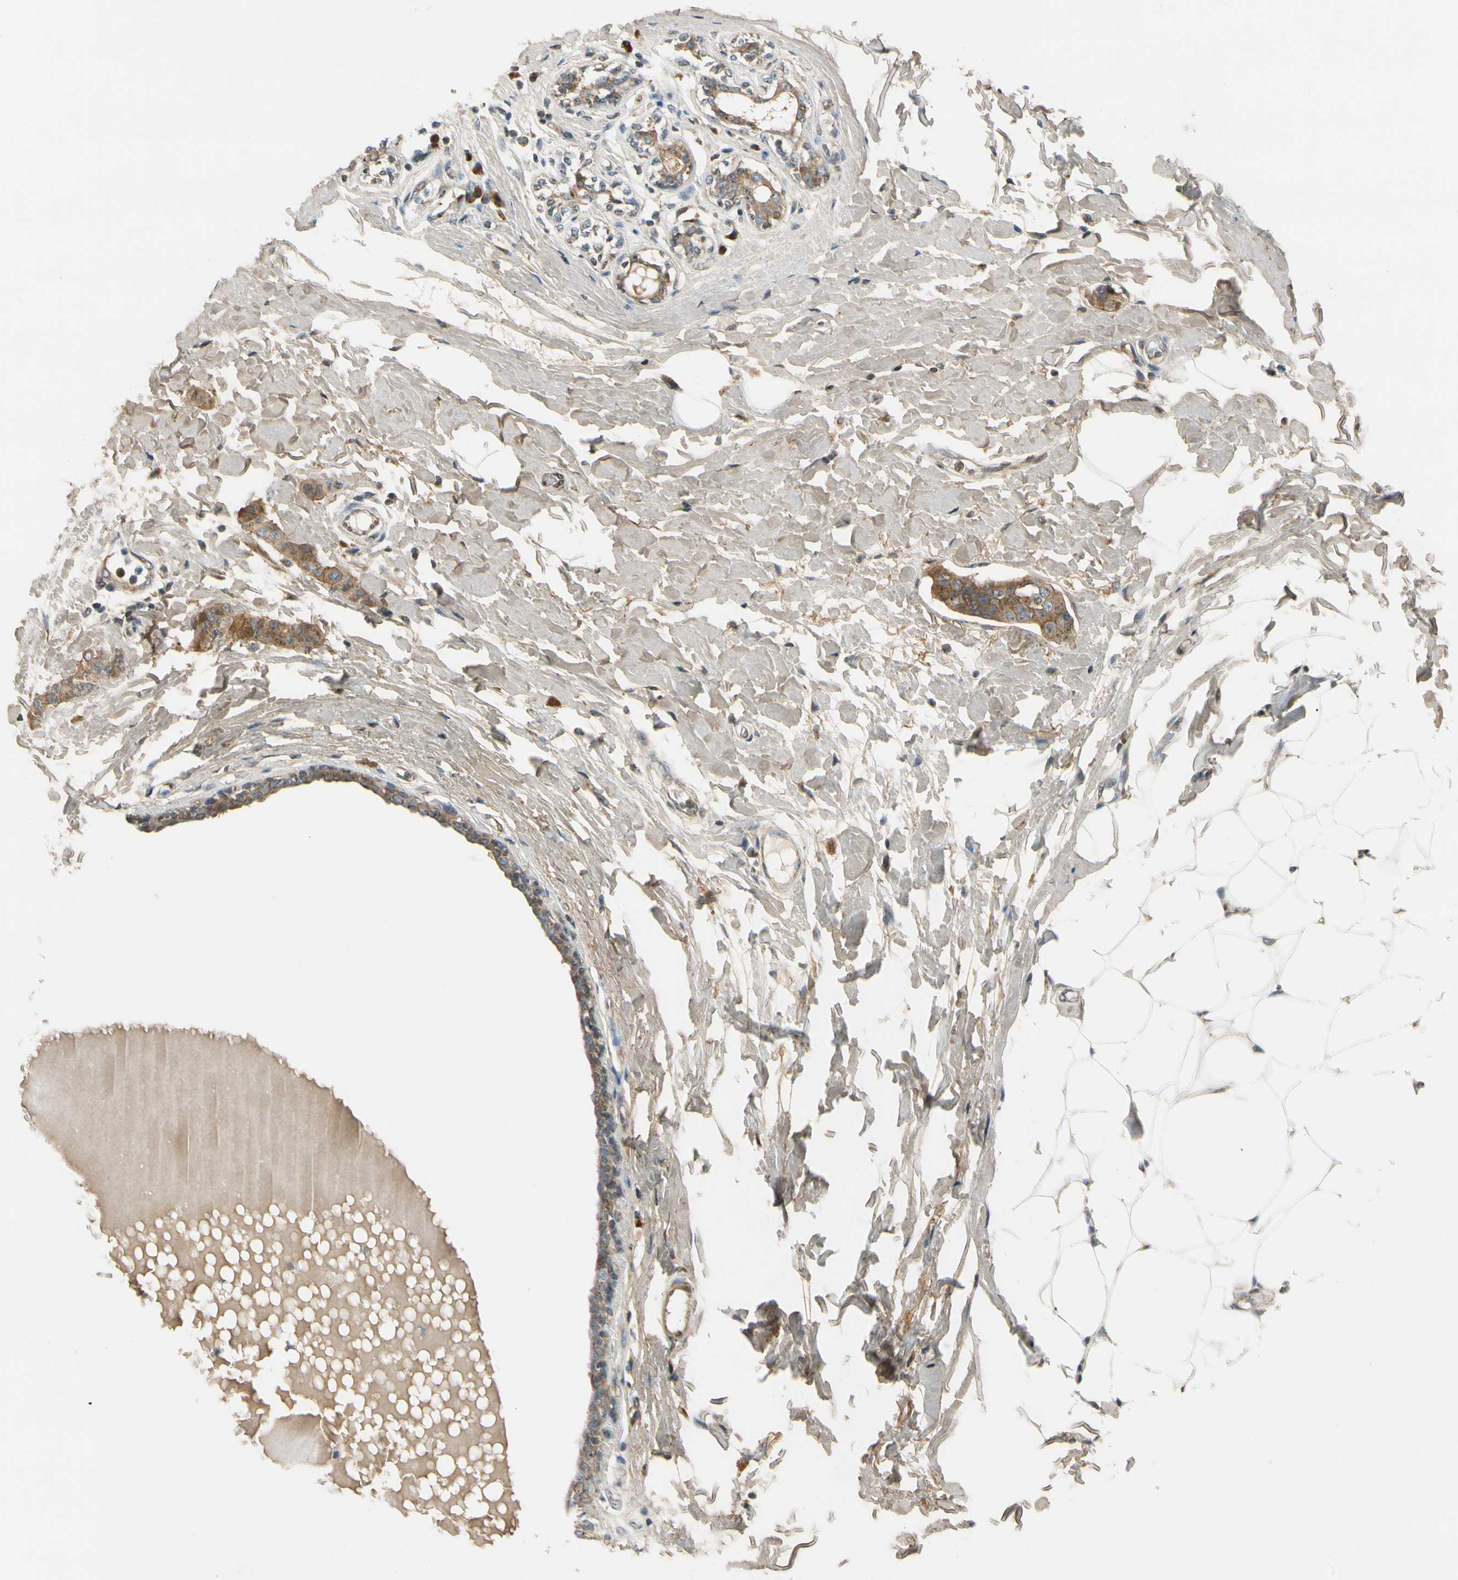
{"staining": {"intensity": "moderate", "quantity": ">75%", "location": "cytoplasmic/membranous"}, "tissue": "breast cancer", "cell_type": "Tumor cells", "image_type": "cancer", "snomed": [{"axis": "morphology", "description": "Normal tissue, NOS"}, {"axis": "morphology", "description": "Duct carcinoma"}, {"axis": "topography", "description": "Breast"}], "caption": "Immunohistochemical staining of breast cancer (intraductal carcinoma) displays medium levels of moderate cytoplasmic/membranous staining in approximately >75% of tumor cells.", "gene": "MST1R", "patient": {"sex": "female", "age": 40}}